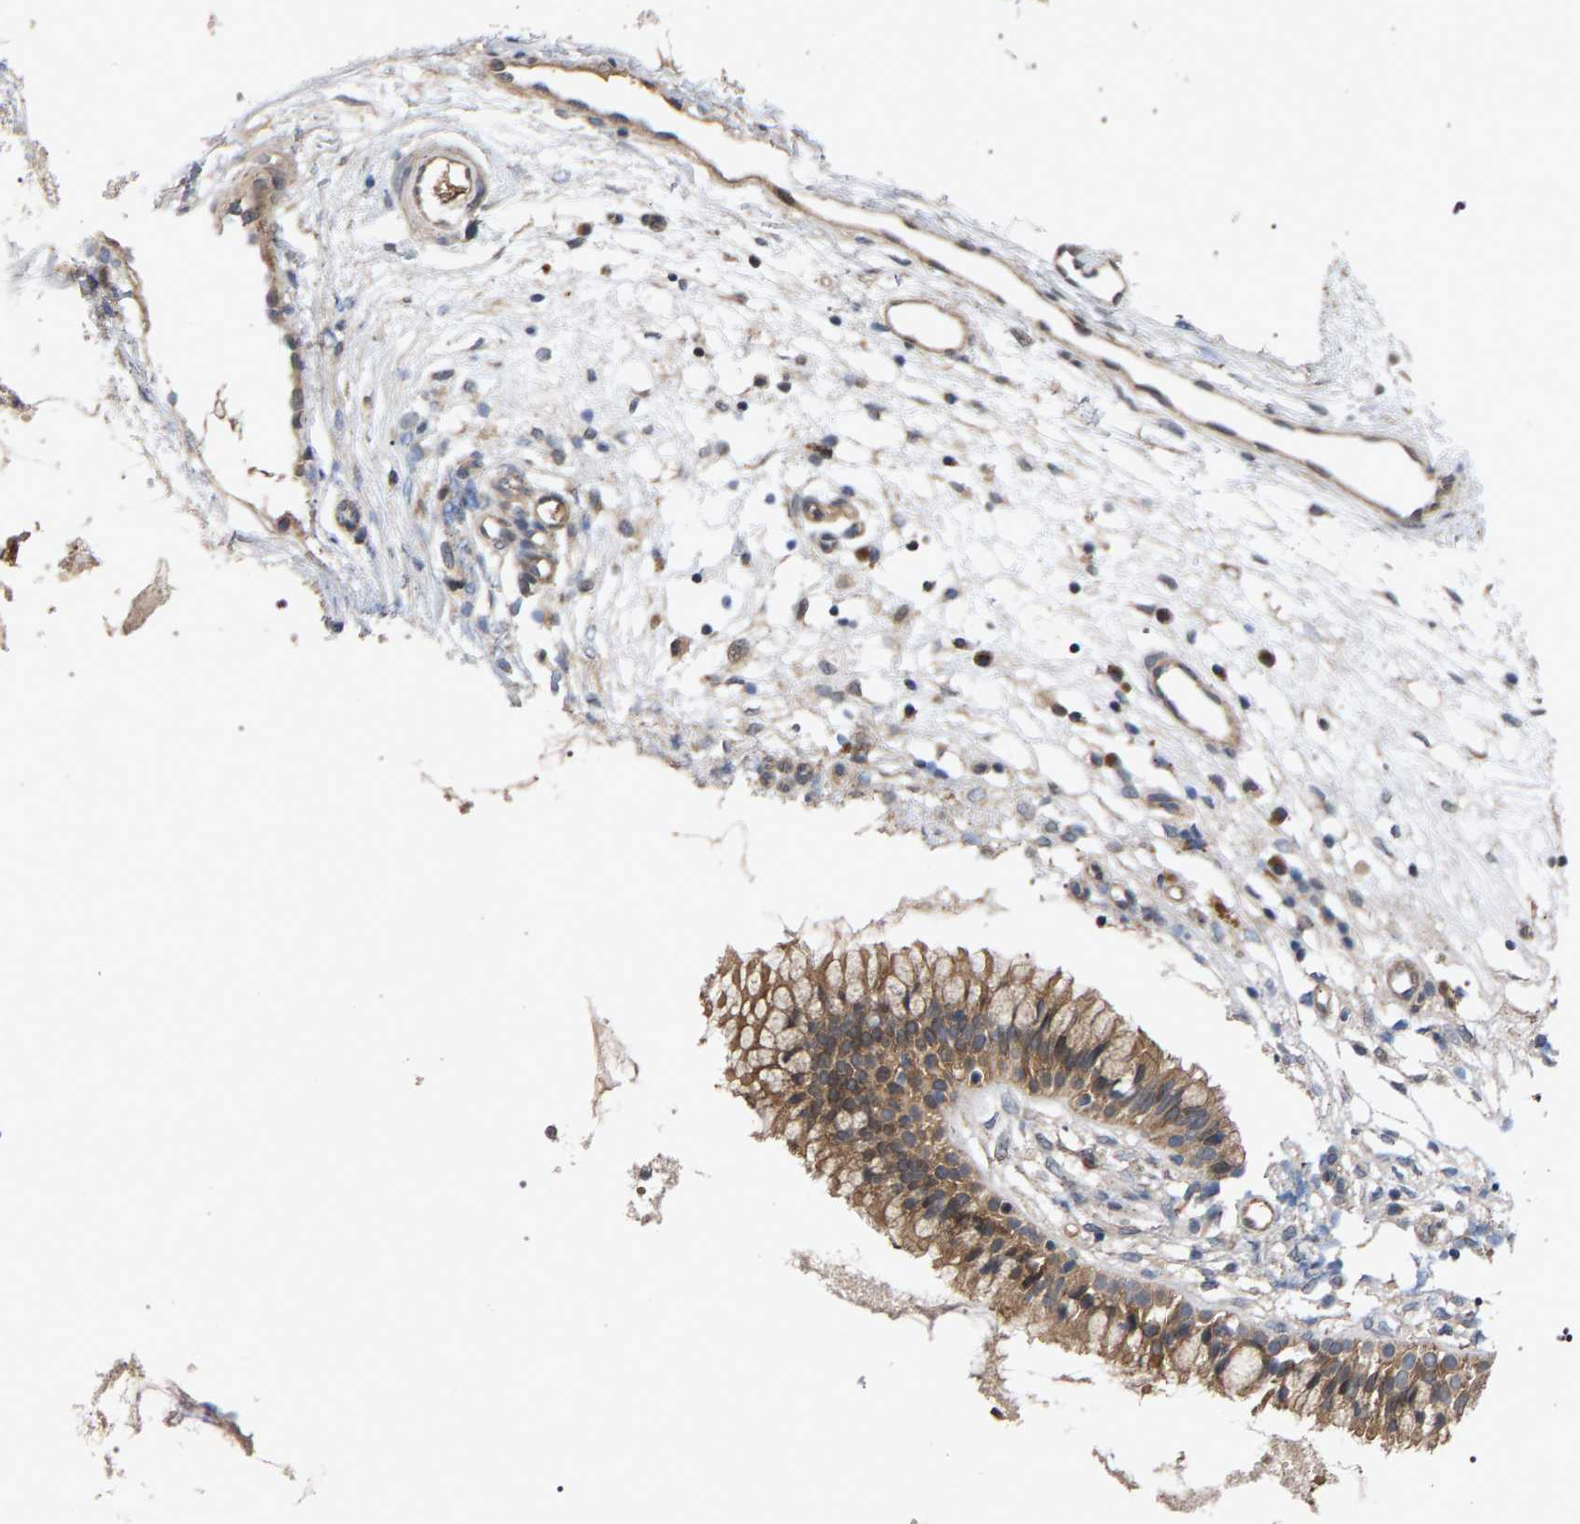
{"staining": {"intensity": "moderate", "quantity": ">75%", "location": "cytoplasmic/membranous"}, "tissue": "nasopharynx", "cell_type": "Respiratory epithelial cells", "image_type": "normal", "snomed": [{"axis": "morphology", "description": "Normal tissue, NOS"}, {"axis": "topography", "description": "Nasopharynx"}], "caption": "Immunohistochemistry staining of normal nasopharynx, which shows medium levels of moderate cytoplasmic/membranous staining in approximately >75% of respiratory epithelial cells indicating moderate cytoplasmic/membranous protein positivity. The staining was performed using DAB (brown) for protein detection and nuclei were counterstained in hematoxylin (blue).", "gene": "SLC4A4", "patient": {"sex": "male", "age": 21}}